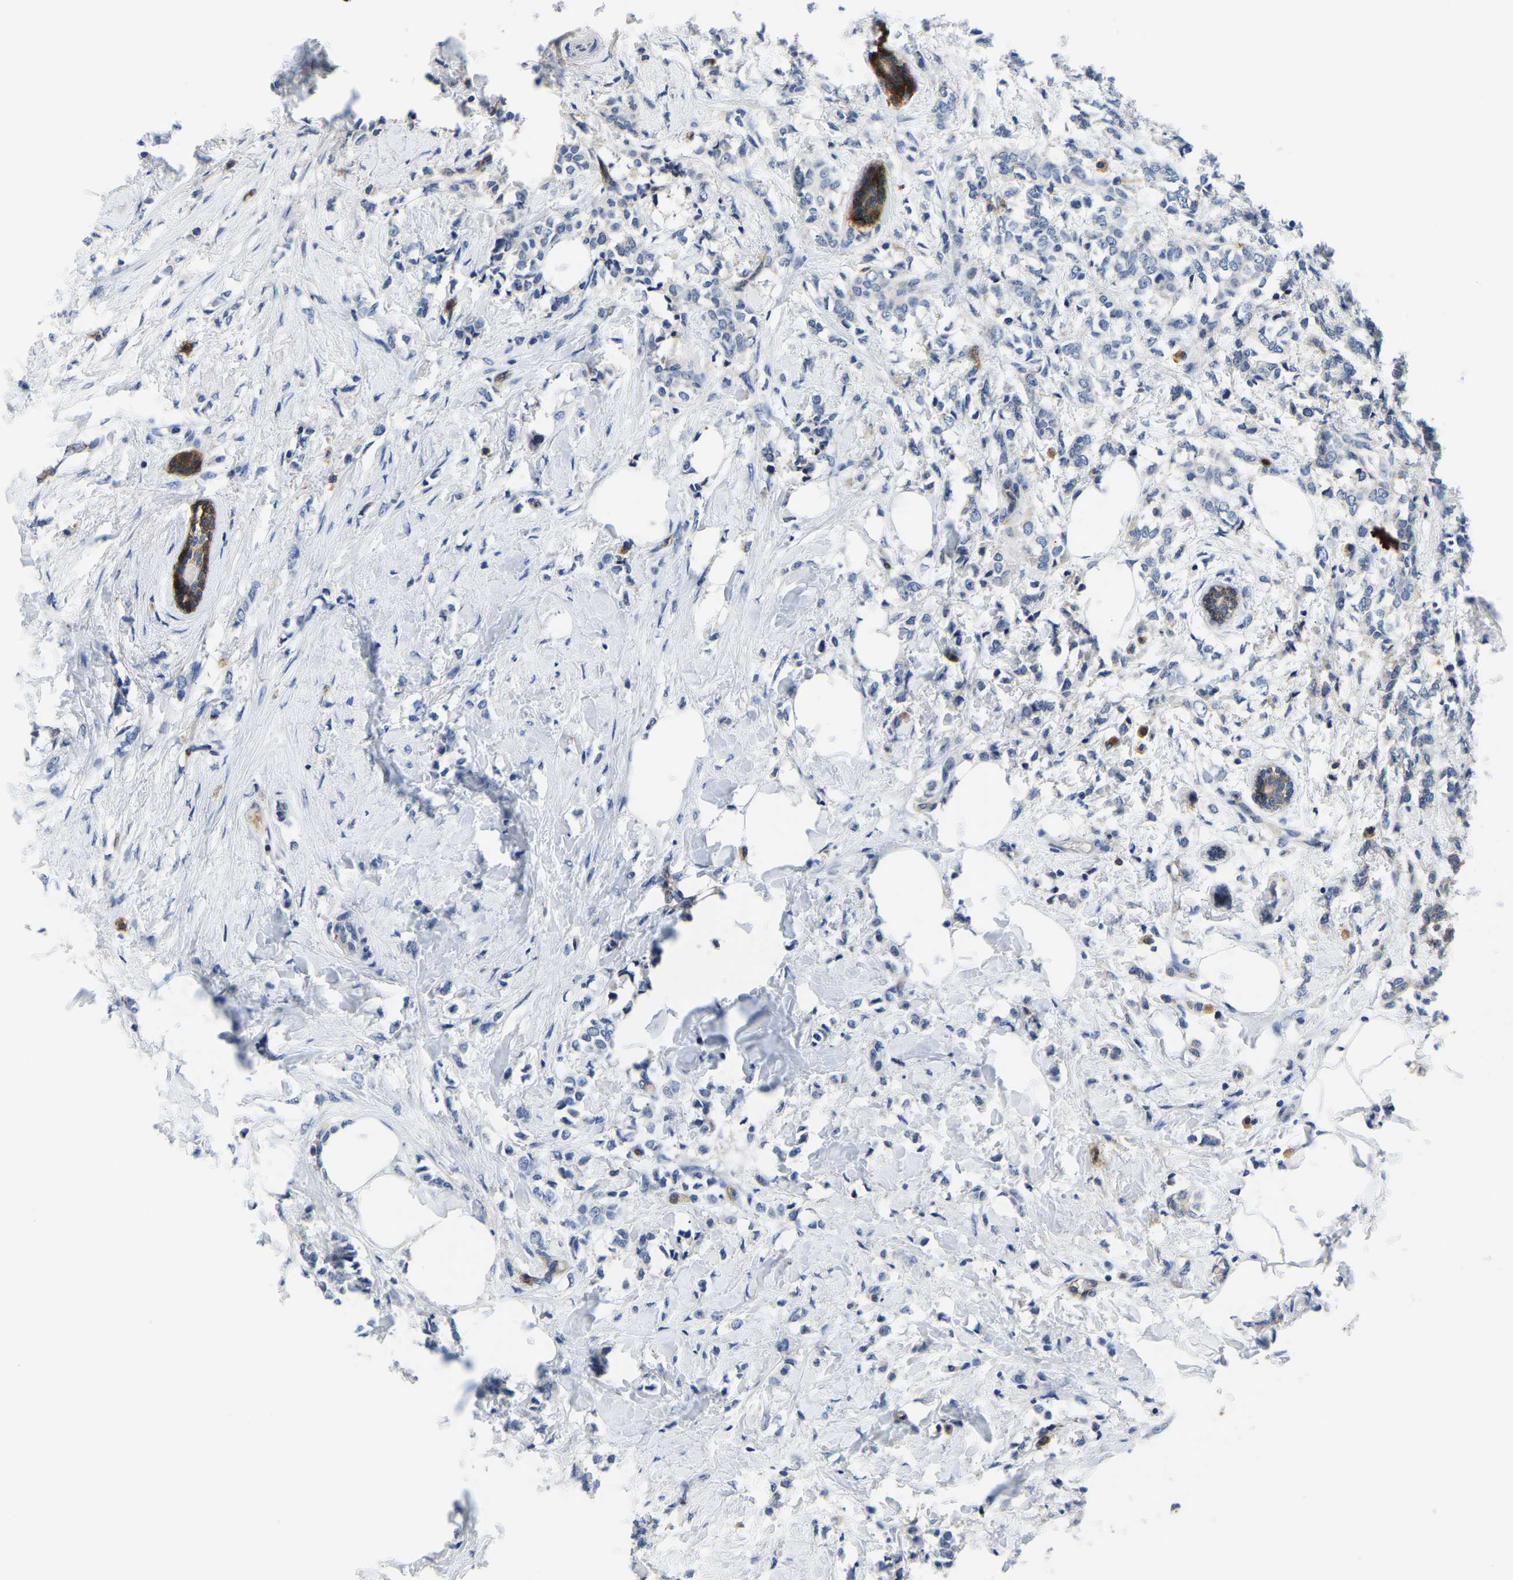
{"staining": {"intensity": "negative", "quantity": "none", "location": "none"}, "tissue": "breast cancer", "cell_type": "Tumor cells", "image_type": "cancer", "snomed": [{"axis": "morphology", "description": "Lobular carcinoma, in situ"}, {"axis": "morphology", "description": "Lobular carcinoma"}, {"axis": "topography", "description": "Breast"}], "caption": "Tumor cells show no significant protein staining in lobular carcinoma (breast). (DAB immunohistochemistry, high magnification).", "gene": "ITGA2", "patient": {"sex": "female", "age": 41}}